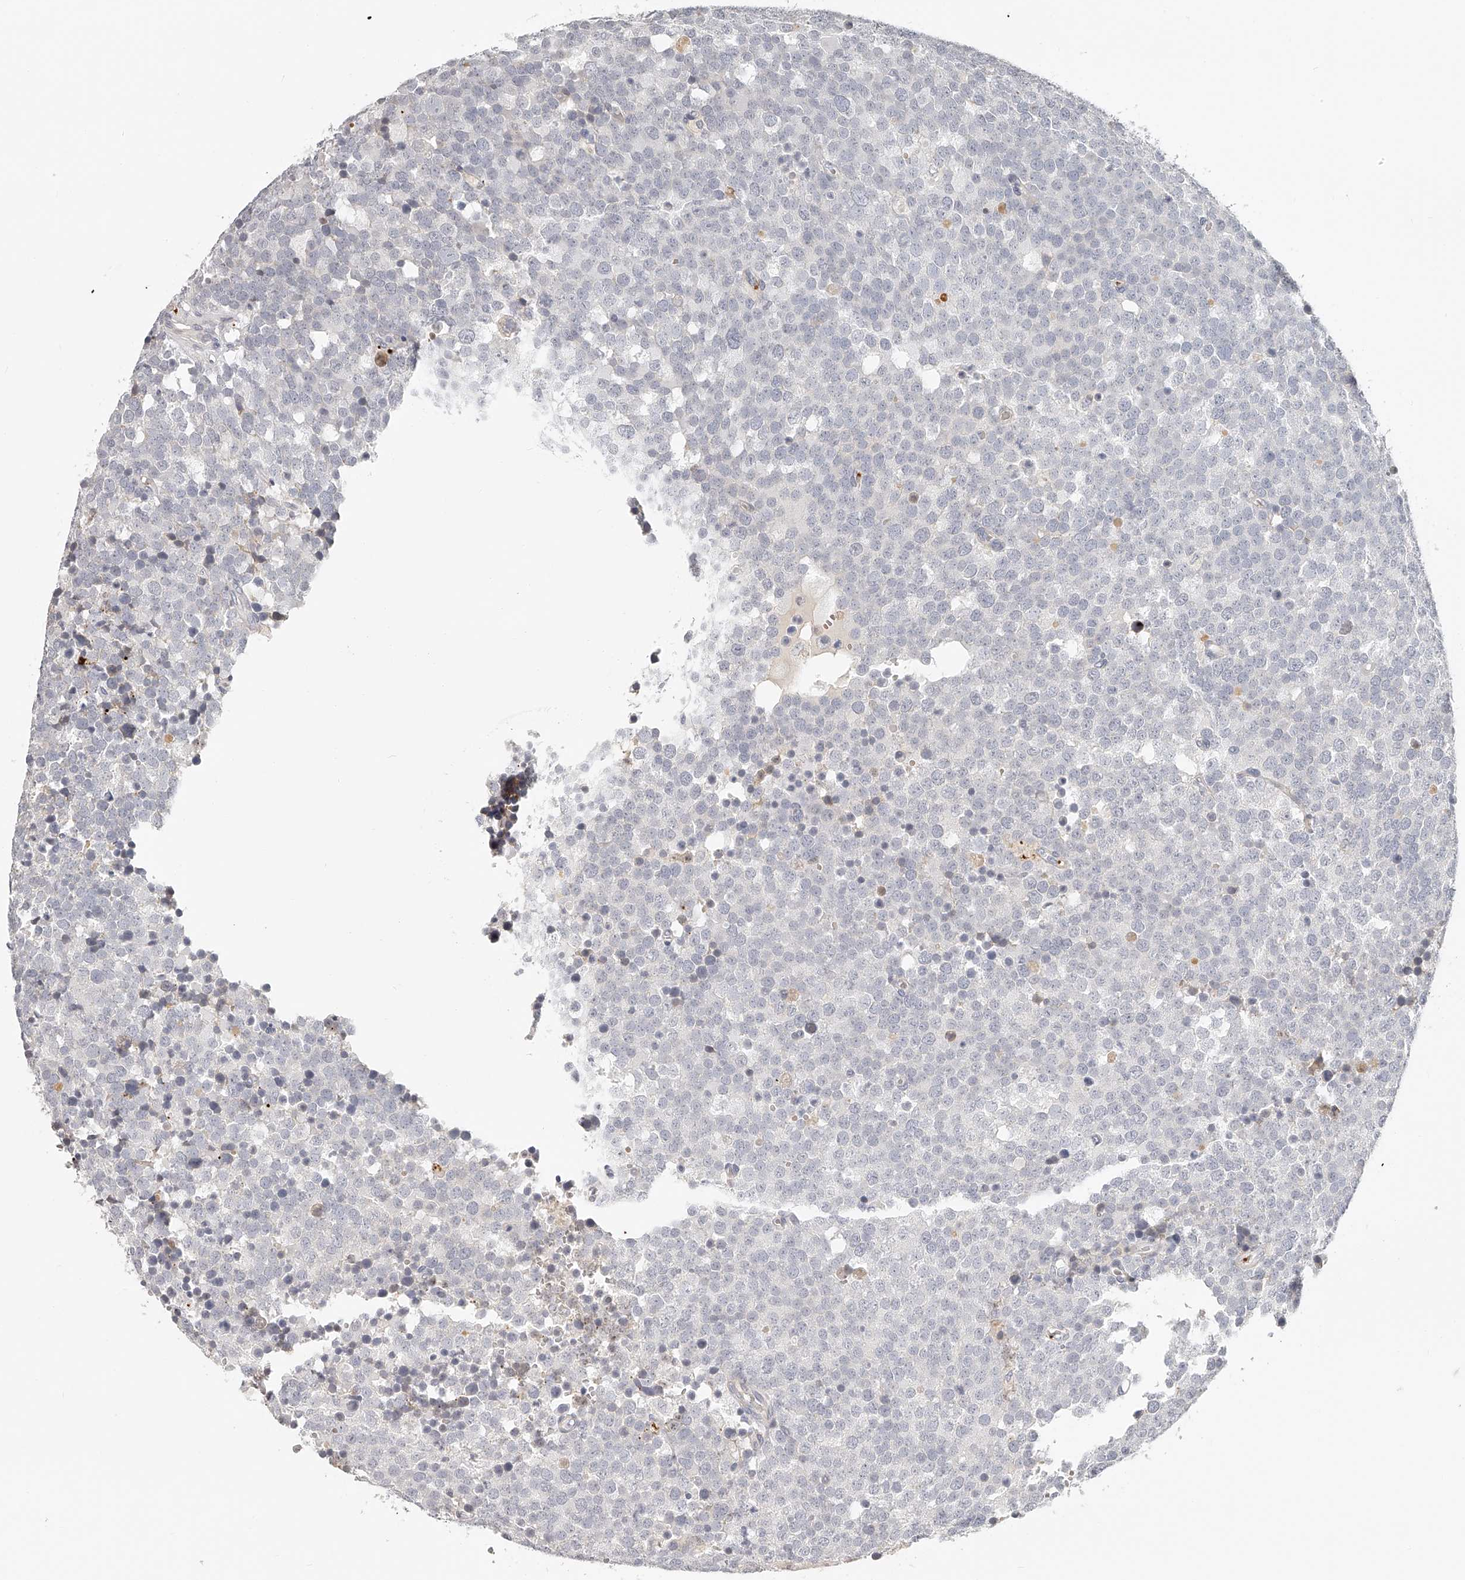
{"staining": {"intensity": "negative", "quantity": "none", "location": "none"}, "tissue": "testis cancer", "cell_type": "Tumor cells", "image_type": "cancer", "snomed": [{"axis": "morphology", "description": "Seminoma, NOS"}, {"axis": "topography", "description": "Testis"}], "caption": "There is no significant positivity in tumor cells of seminoma (testis). (Immunohistochemistry, brightfield microscopy, high magnification).", "gene": "ITGB3", "patient": {"sex": "male", "age": 71}}